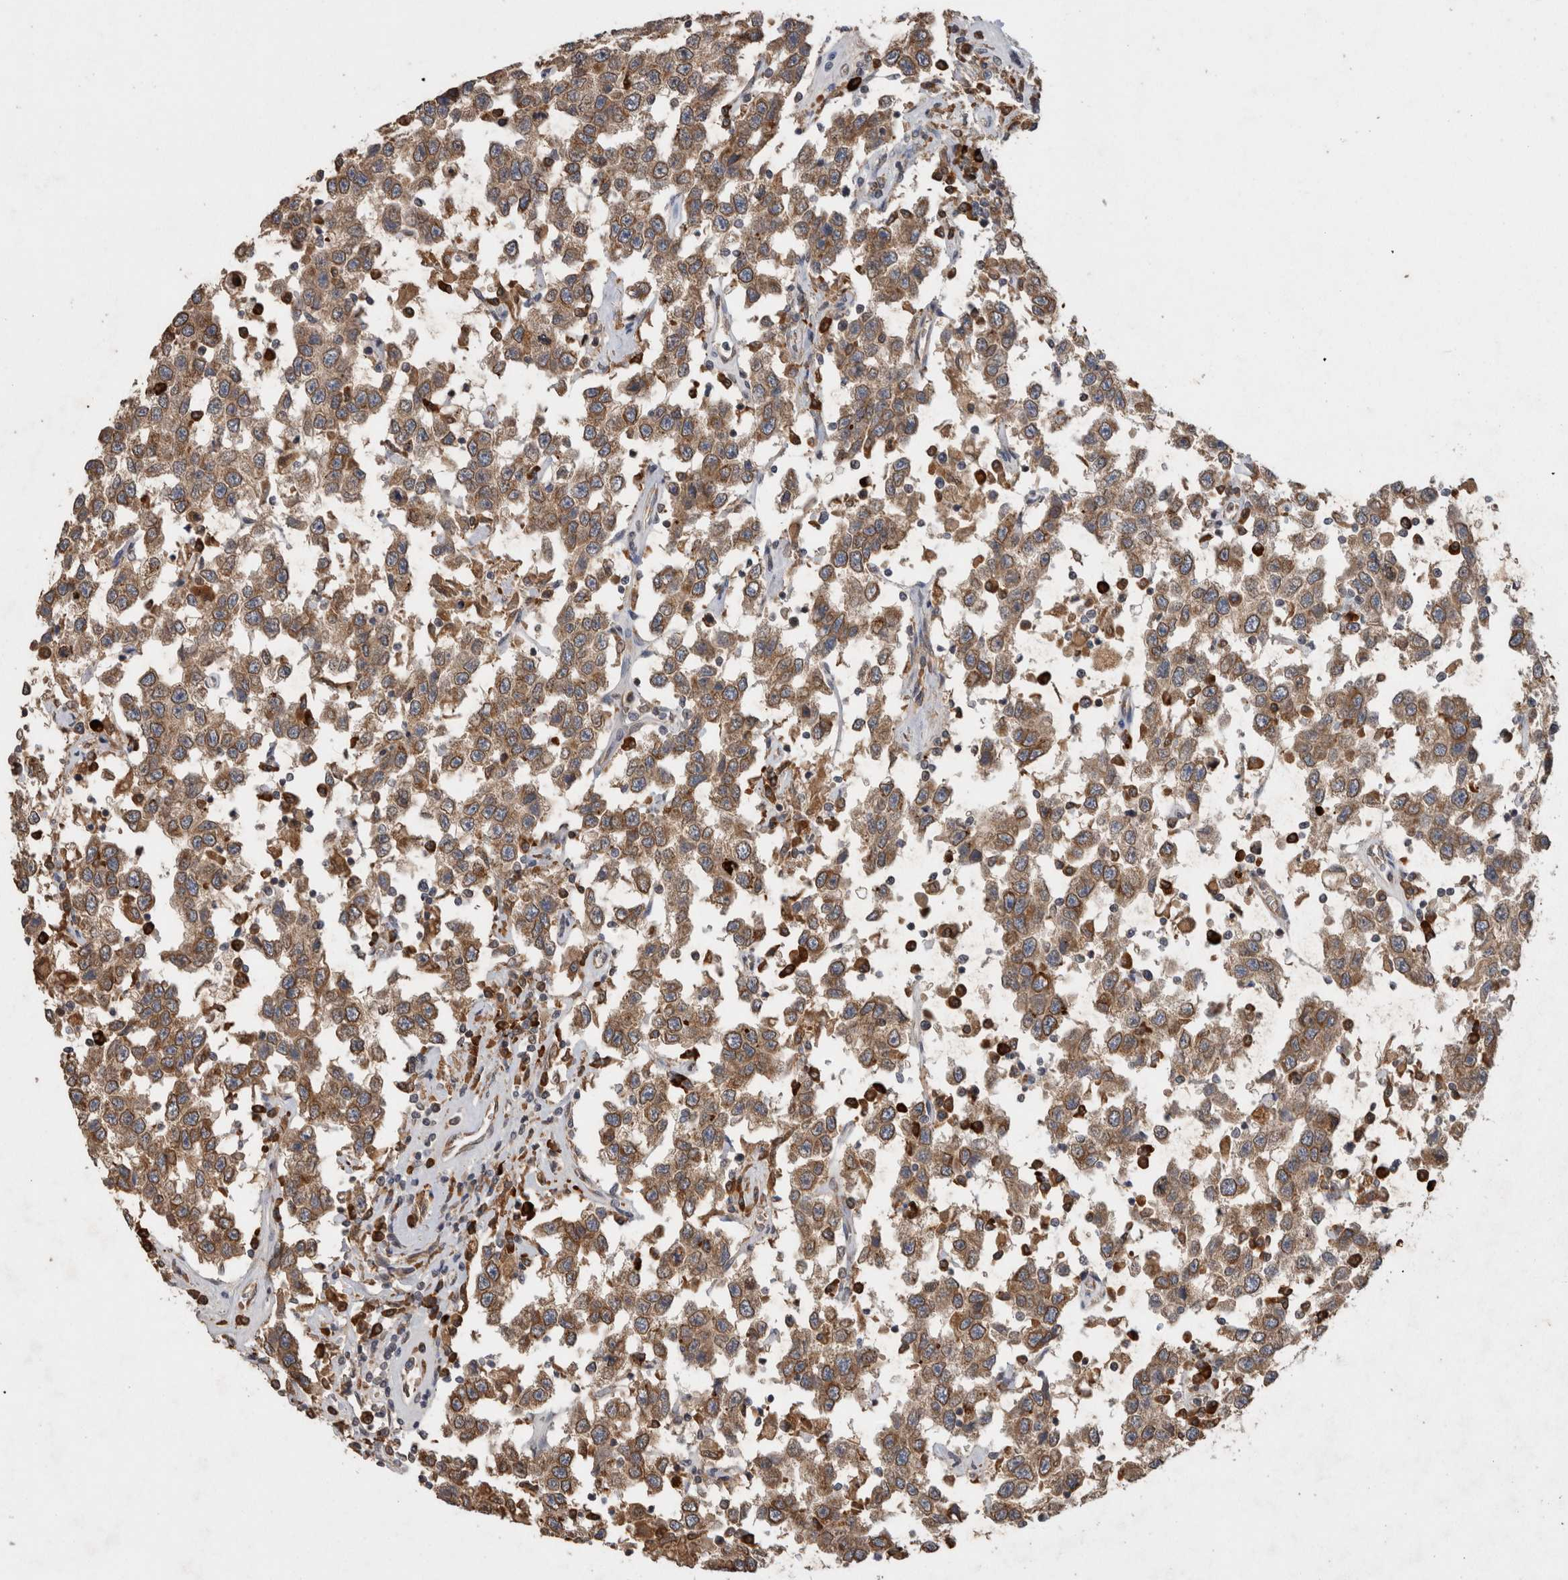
{"staining": {"intensity": "moderate", "quantity": ">75%", "location": "cytoplasmic/membranous"}, "tissue": "testis cancer", "cell_type": "Tumor cells", "image_type": "cancer", "snomed": [{"axis": "morphology", "description": "Seminoma, NOS"}, {"axis": "topography", "description": "Testis"}], "caption": "About >75% of tumor cells in testis cancer exhibit moderate cytoplasmic/membranous protein expression as visualized by brown immunohistochemical staining.", "gene": "ADGRL3", "patient": {"sex": "male", "age": 41}}